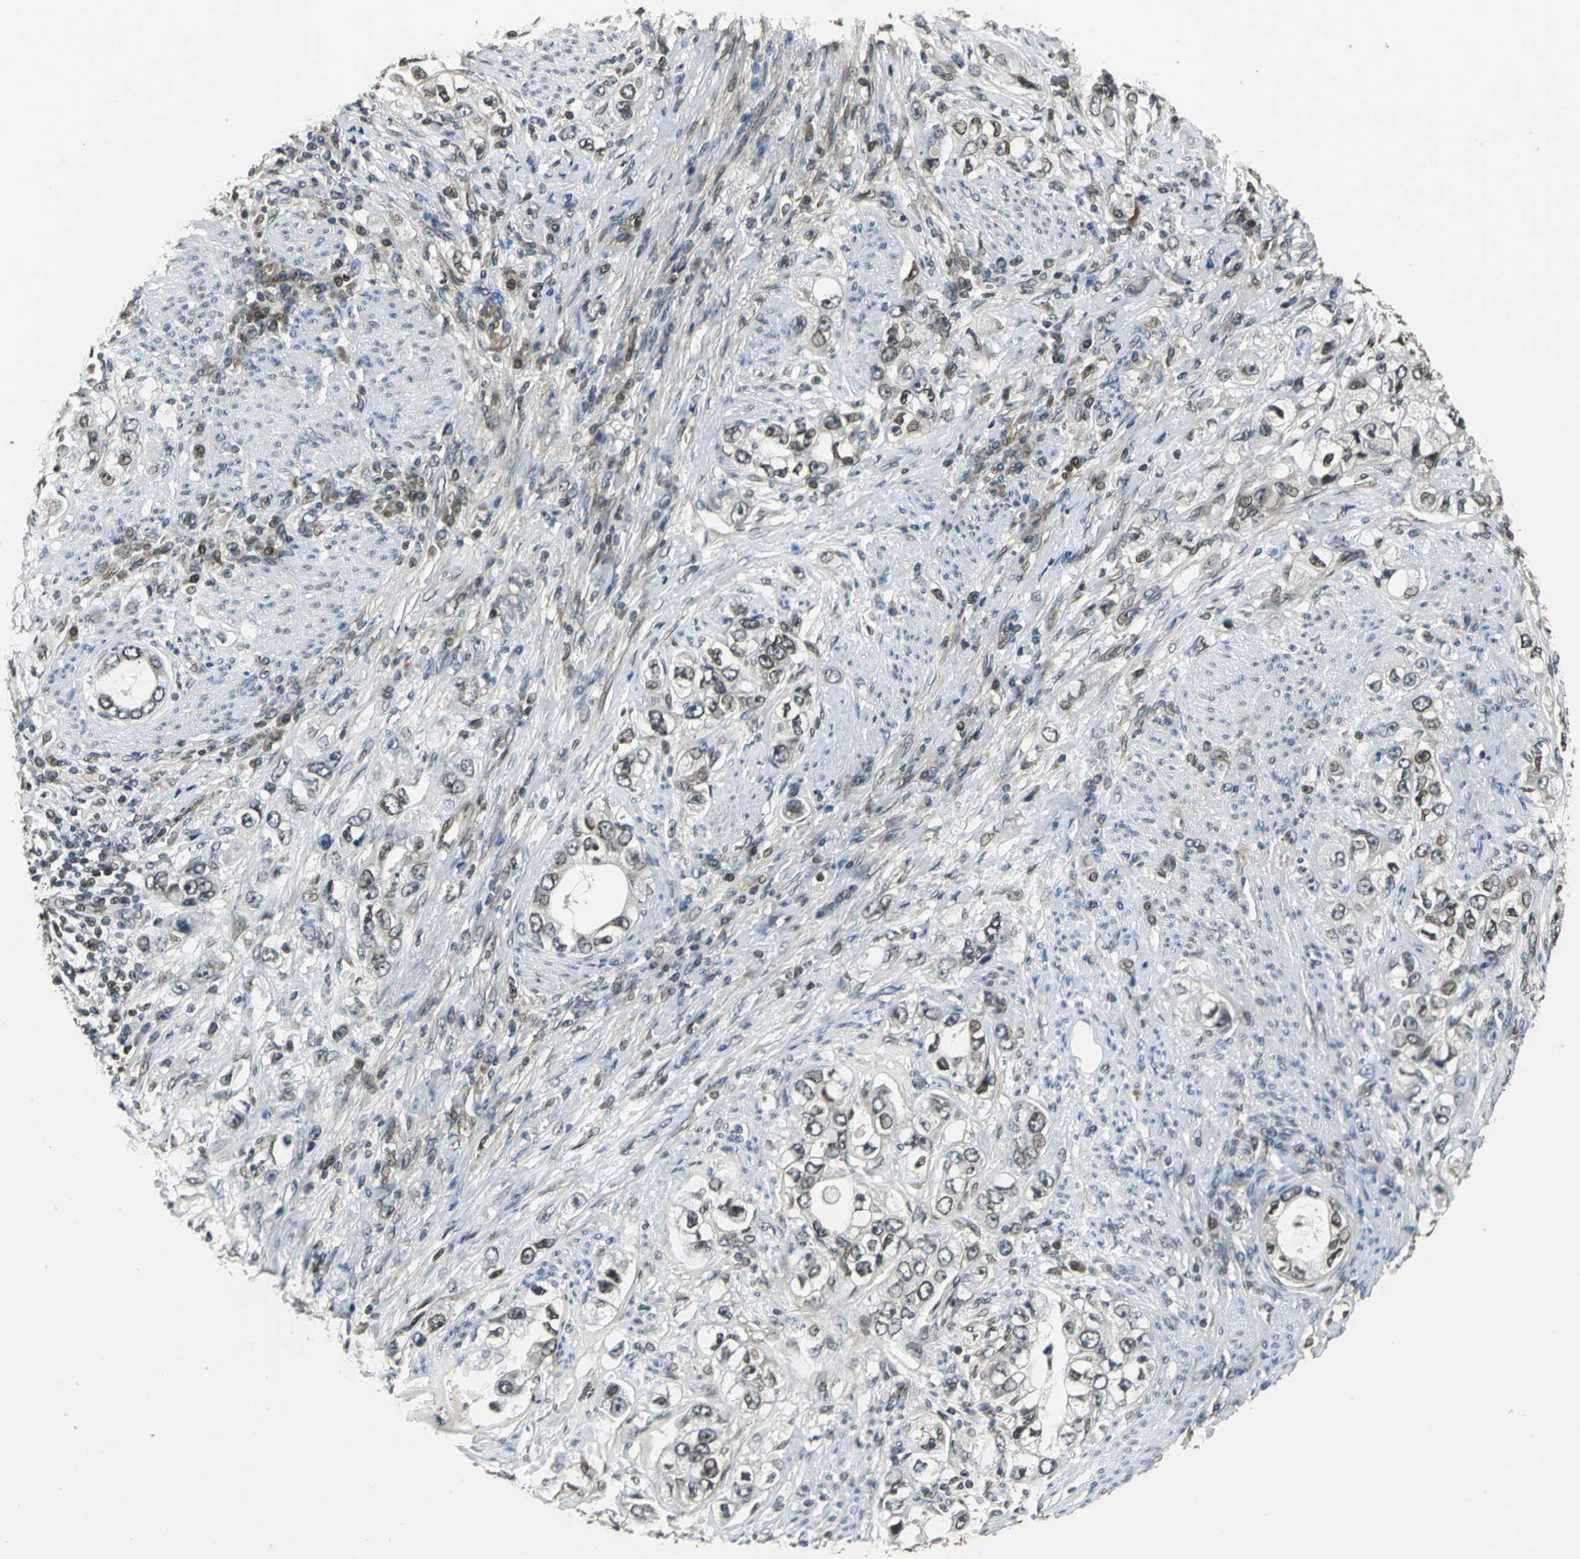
{"staining": {"intensity": "moderate", "quantity": "<25%", "location": "cytoplasmic/membranous,nuclear"}, "tissue": "stomach cancer", "cell_type": "Tumor cells", "image_type": "cancer", "snomed": [{"axis": "morphology", "description": "Adenocarcinoma, NOS"}, {"axis": "topography", "description": "Stomach, lower"}], "caption": "Human adenocarcinoma (stomach) stained with a brown dye reveals moderate cytoplasmic/membranous and nuclear positive staining in about <25% of tumor cells.", "gene": "BRIP1", "patient": {"sex": "female", "age": 93}}